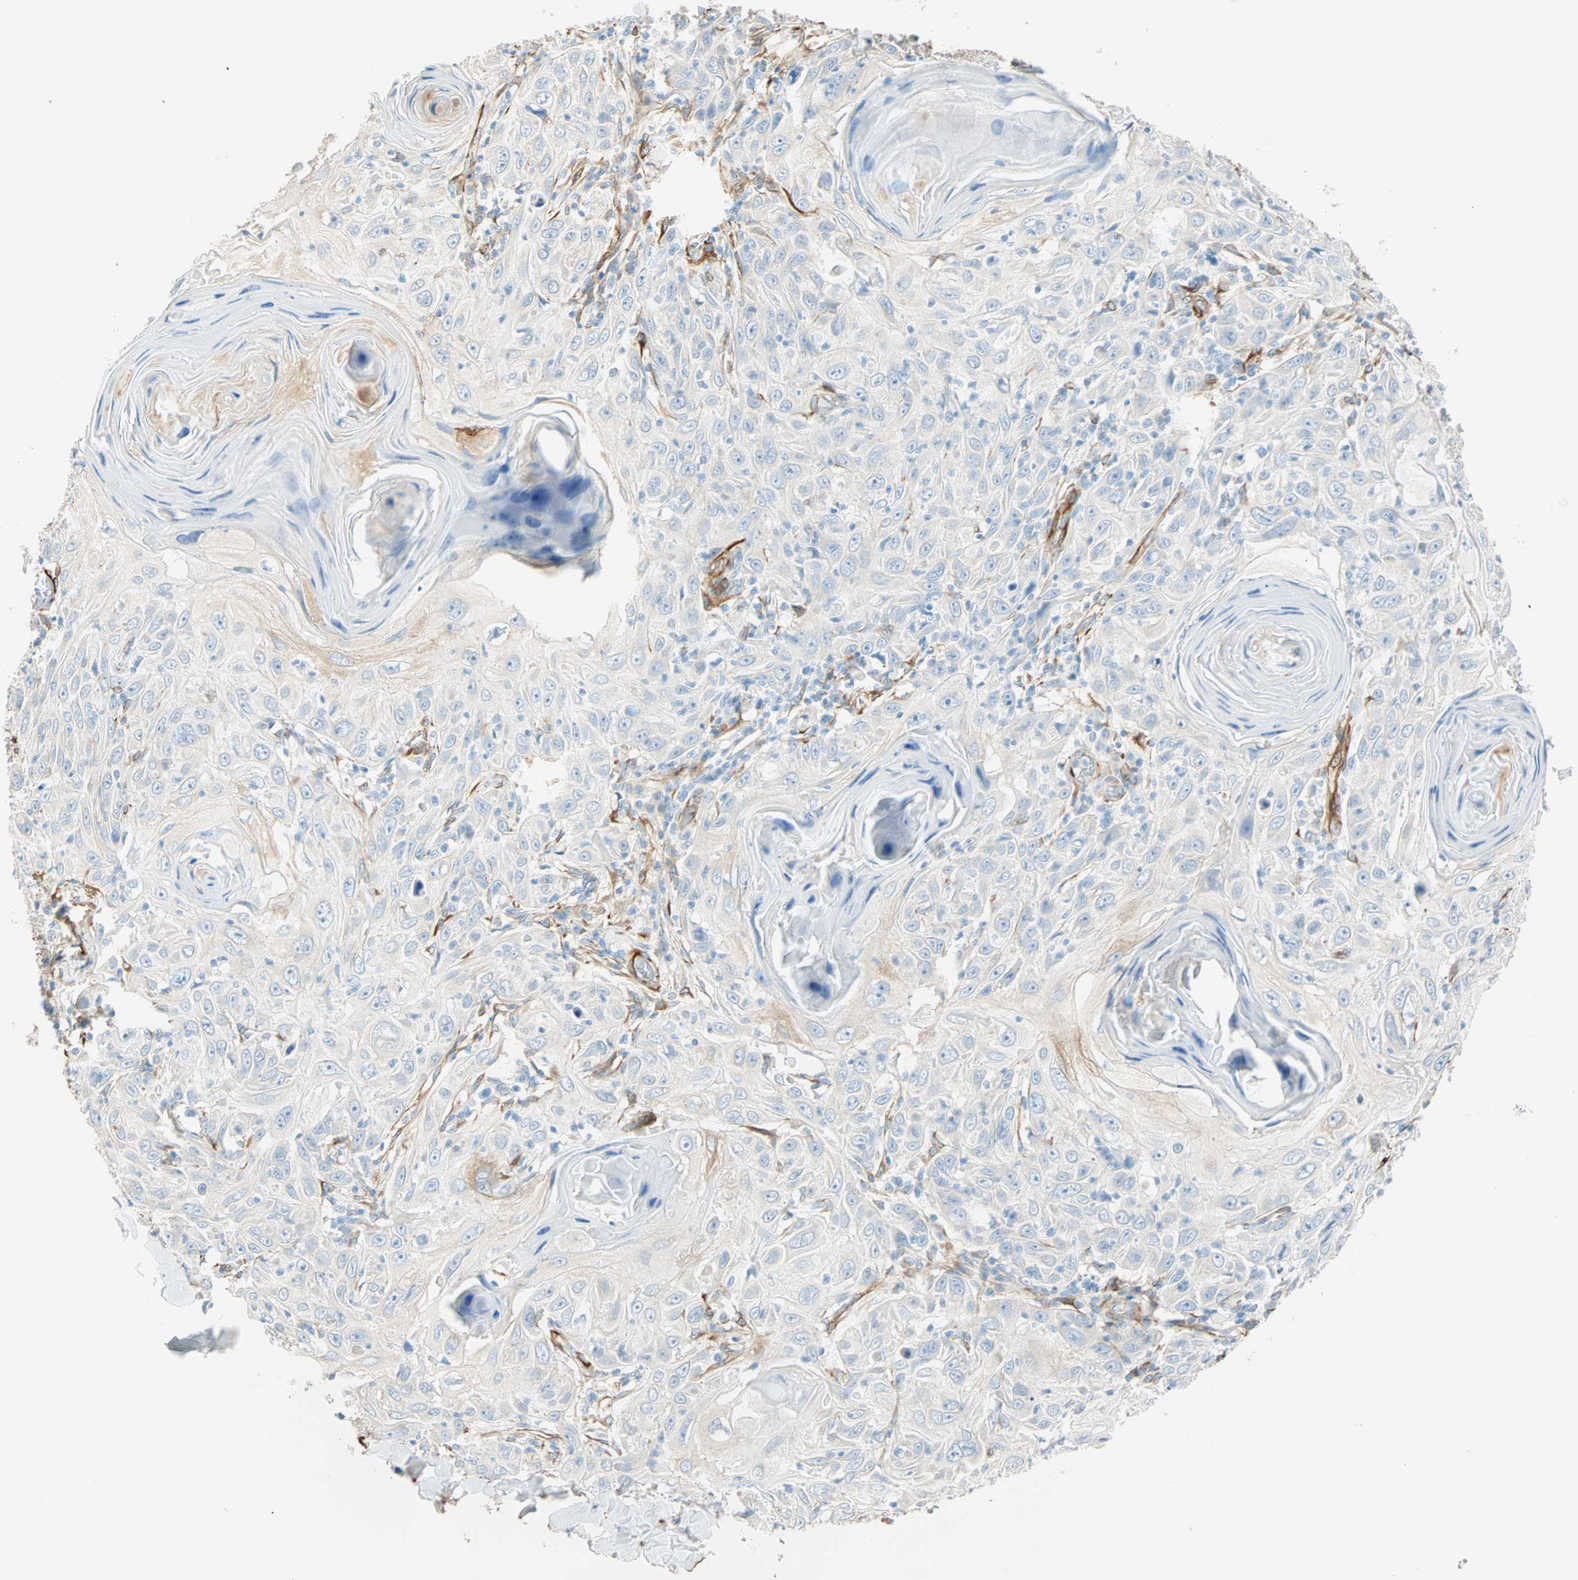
{"staining": {"intensity": "negative", "quantity": "none", "location": "none"}, "tissue": "skin cancer", "cell_type": "Tumor cells", "image_type": "cancer", "snomed": [{"axis": "morphology", "description": "Squamous cell carcinoma, NOS"}, {"axis": "topography", "description": "Skin"}], "caption": "IHC histopathology image of squamous cell carcinoma (skin) stained for a protein (brown), which exhibits no staining in tumor cells. (DAB (3,3'-diaminobenzidine) IHC, high magnification).", "gene": "NES", "patient": {"sex": "female", "age": 88}}